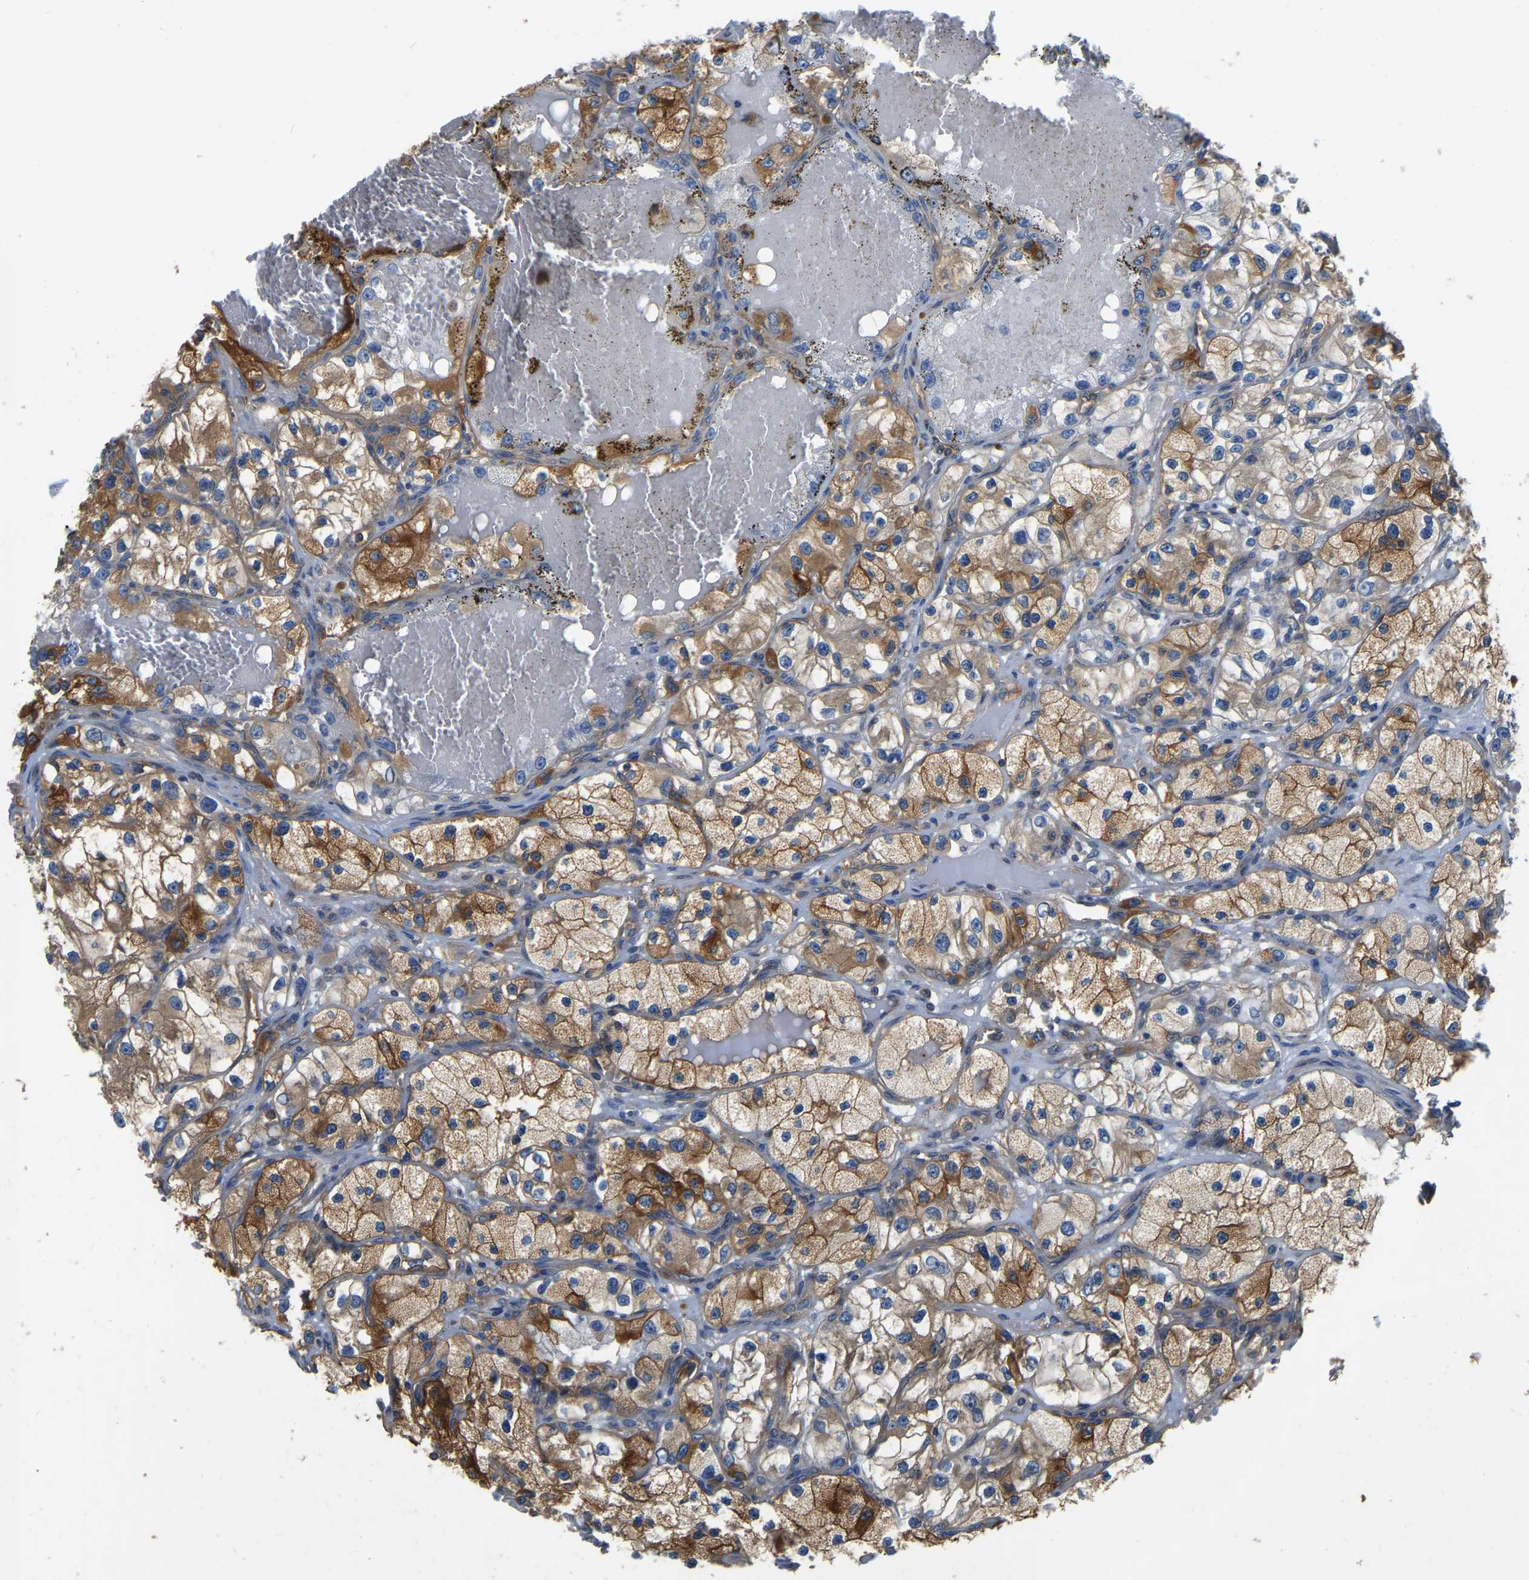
{"staining": {"intensity": "moderate", "quantity": ">75%", "location": "cytoplasmic/membranous"}, "tissue": "renal cancer", "cell_type": "Tumor cells", "image_type": "cancer", "snomed": [{"axis": "morphology", "description": "Adenocarcinoma, NOS"}, {"axis": "topography", "description": "Kidney"}], "caption": "Protein staining of renal cancer tissue shows moderate cytoplasmic/membranous positivity in approximately >75% of tumor cells. (IHC, brightfield microscopy, high magnification).", "gene": "GARS1", "patient": {"sex": "female", "age": 57}}